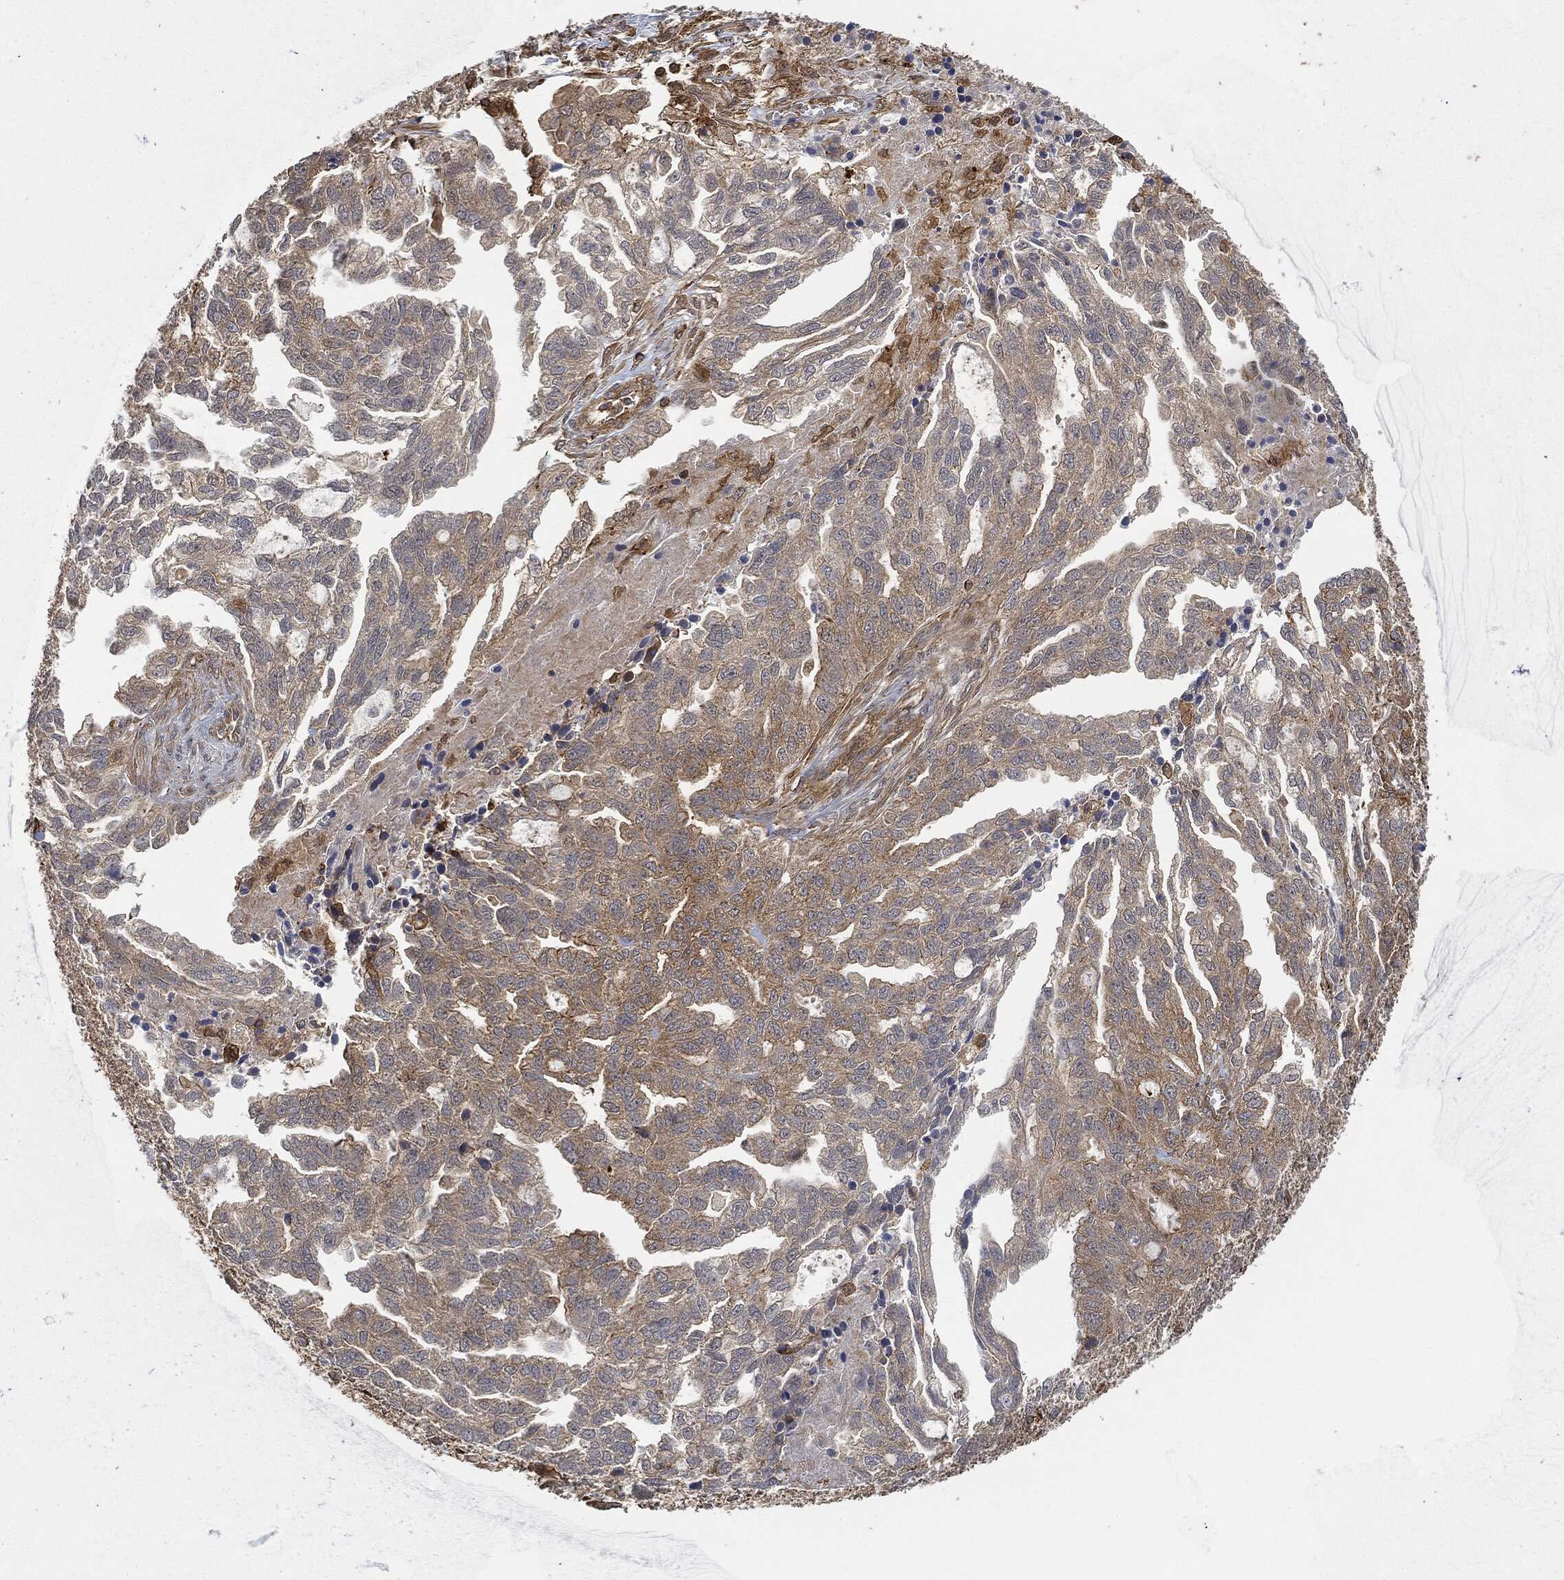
{"staining": {"intensity": "moderate", "quantity": "25%-75%", "location": "cytoplasmic/membranous"}, "tissue": "ovarian cancer", "cell_type": "Tumor cells", "image_type": "cancer", "snomed": [{"axis": "morphology", "description": "Cystadenocarcinoma, serous, NOS"}, {"axis": "topography", "description": "Ovary"}], "caption": "Immunohistochemistry (IHC) micrograph of neoplastic tissue: human ovarian cancer (serous cystadenocarcinoma) stained using IHC shows medium levels of moderate protein expression localized specifically in the cytoplasmic/membranous of tumor cells, appearing as a cytoplasmic/membranous brown color.", "gene": "TPT1", "patient": {"sex": "female", "age": 51}}